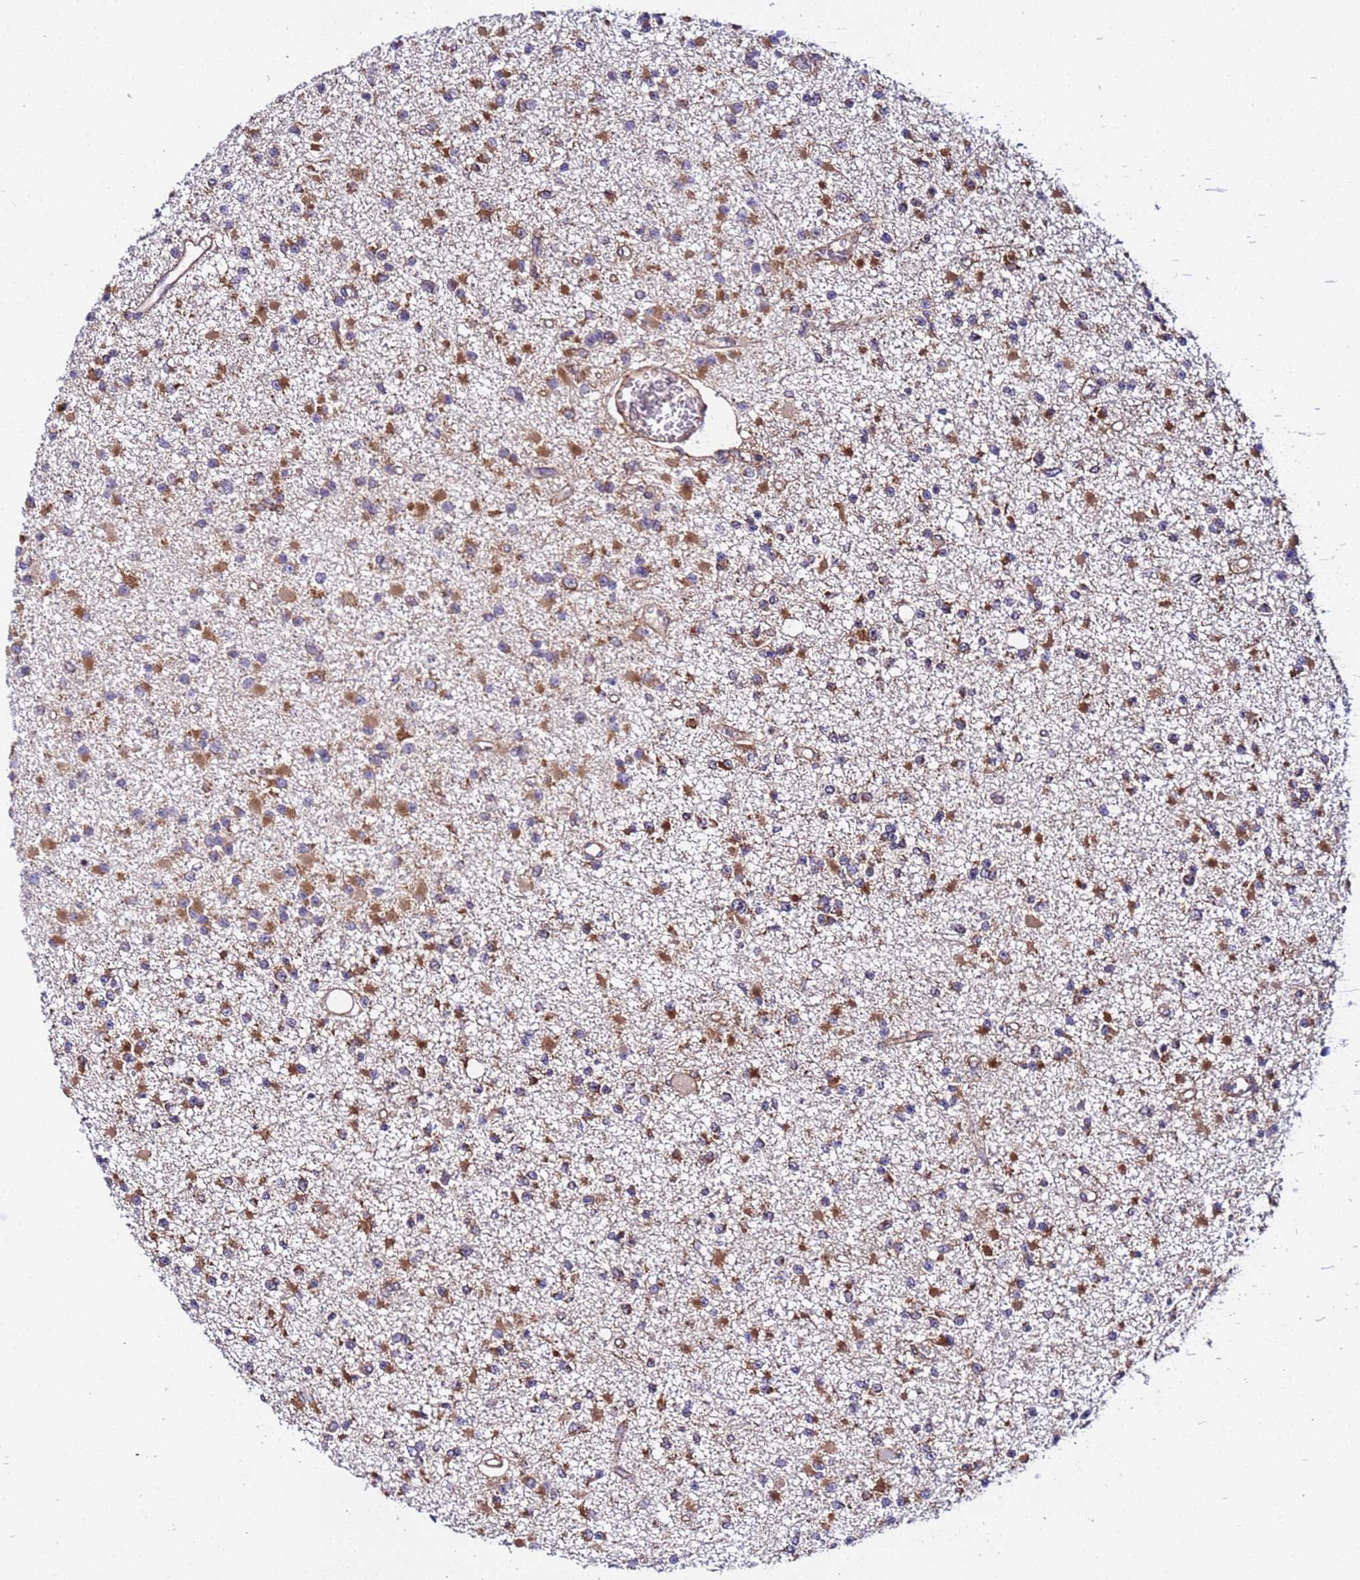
{"staining": {"intensity": "moderate", "quantity": ">75%", "location": "cytoplasmic/membranous"}, "tissue": "glioma", "cell_type": "Tumor cells", "image_type": "cancer", "snomed": [{"axis": "morphology", "description": "Glioma, malignant, Low grade"}, {"axis": "topography", "description": "Brain"}], "caption": "An immunohistochemistry (IHC) photomicrograph of tumor tissue is shown. Protein staining in brown highlights moderate cytoplasmic/membranous positivity in low-grade glioma (malignant) within tumor cells. The protein of interest is shown in brown color, while the nuclei are stained blue.", "gene": "RPL36", "patient": {"sex": "female", "age": 22}}